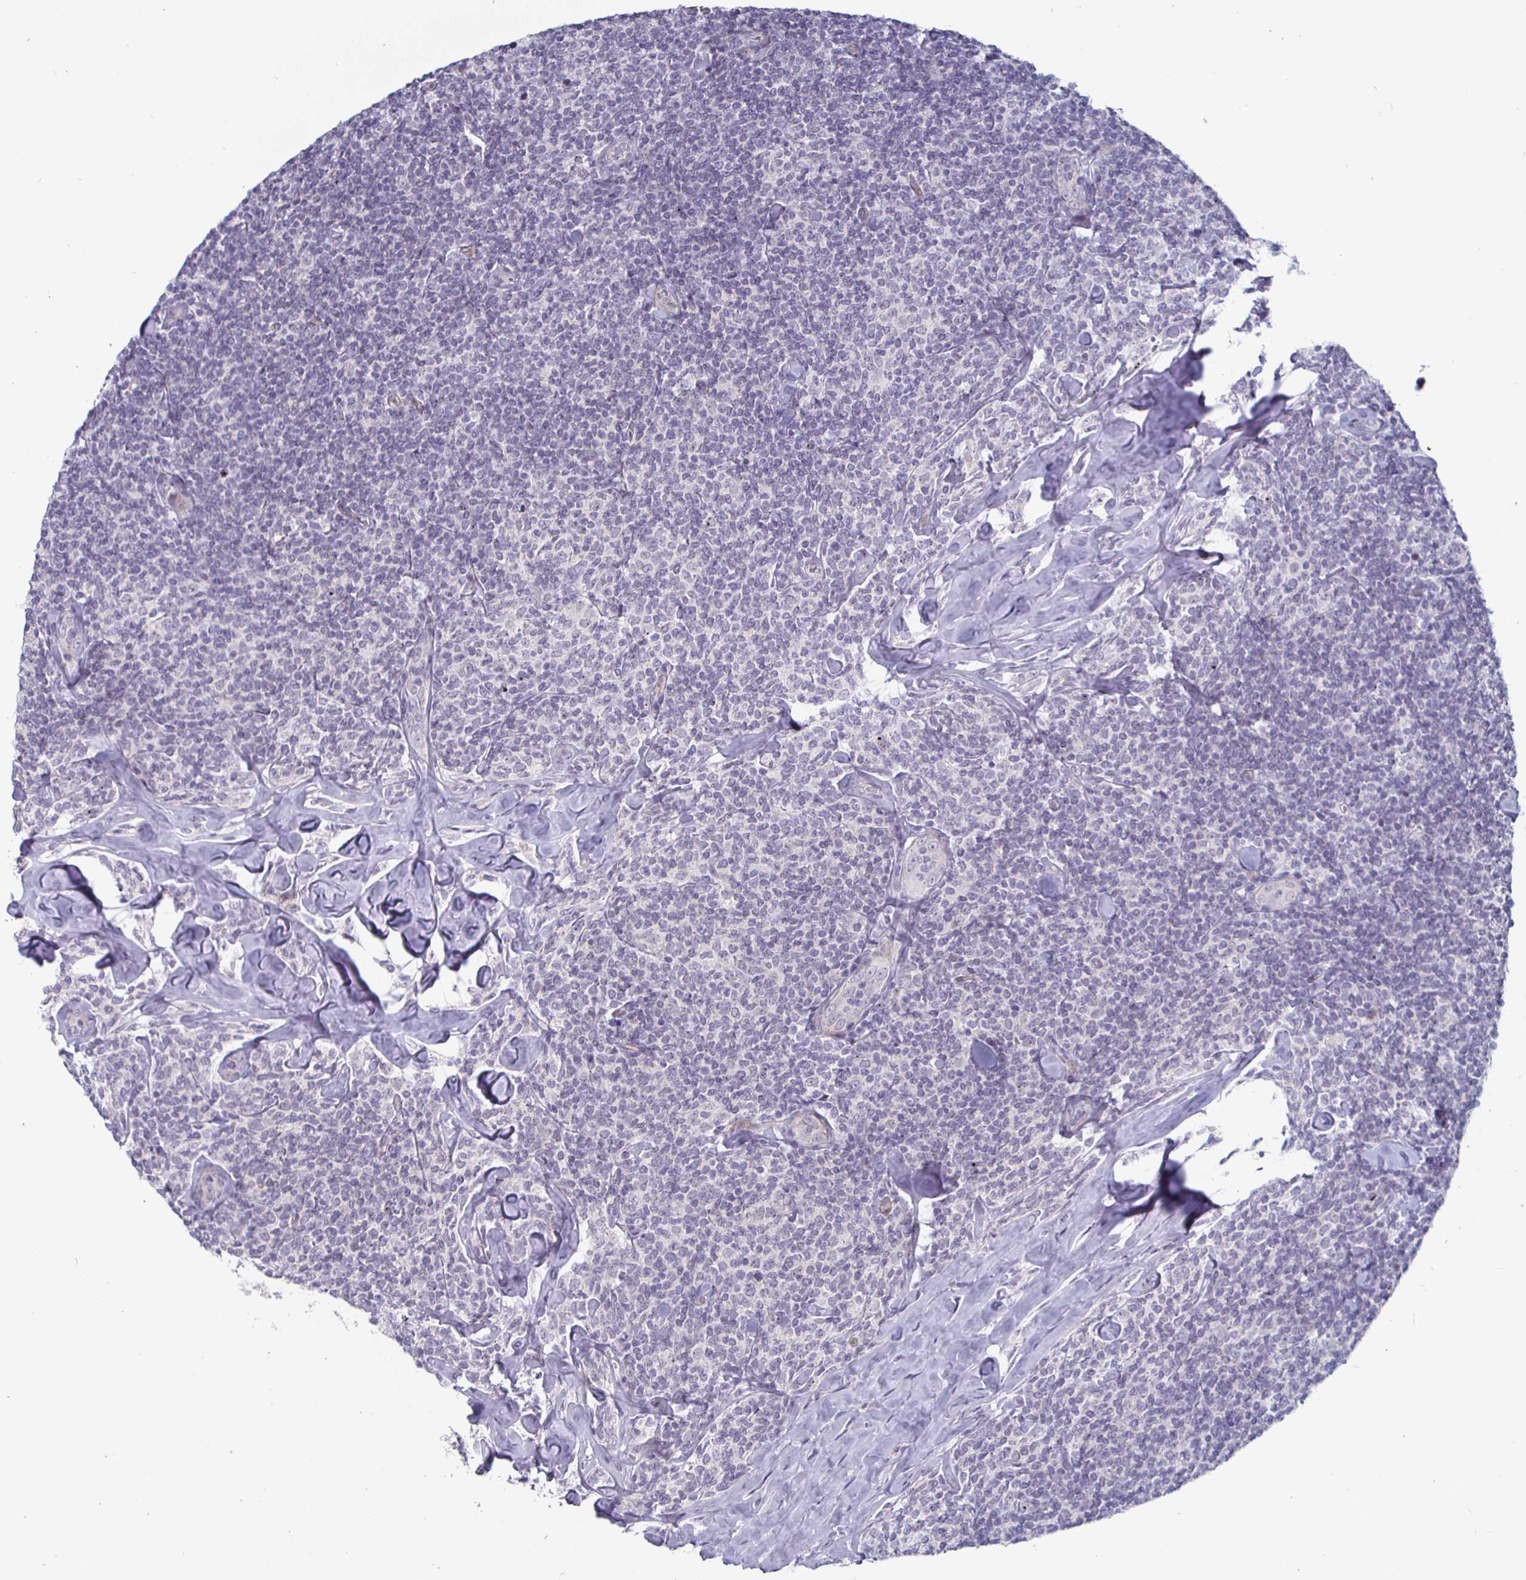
{"staining": {"intensity": "negative", "quantity": "none", "location": "none"}, "tissue": "lymphoma", "cell_type": "Tumor cells", "image_type": "cancer", "snomed": [{"axis": "morphology", "description": "Malignant lymphoma, non-Hodgkin's type, Low grade"}, {"axis": "topography", "description": "Lymph node"}], "caption": "IHC micrograph of human low-grade malignant lymphoma, non-Hodgkin's type stained for a protein (brown), which demonstrates no staining in tumor cells.", "gene": "DMRTB1", "patient": {"sex": "female", "age": 56}}